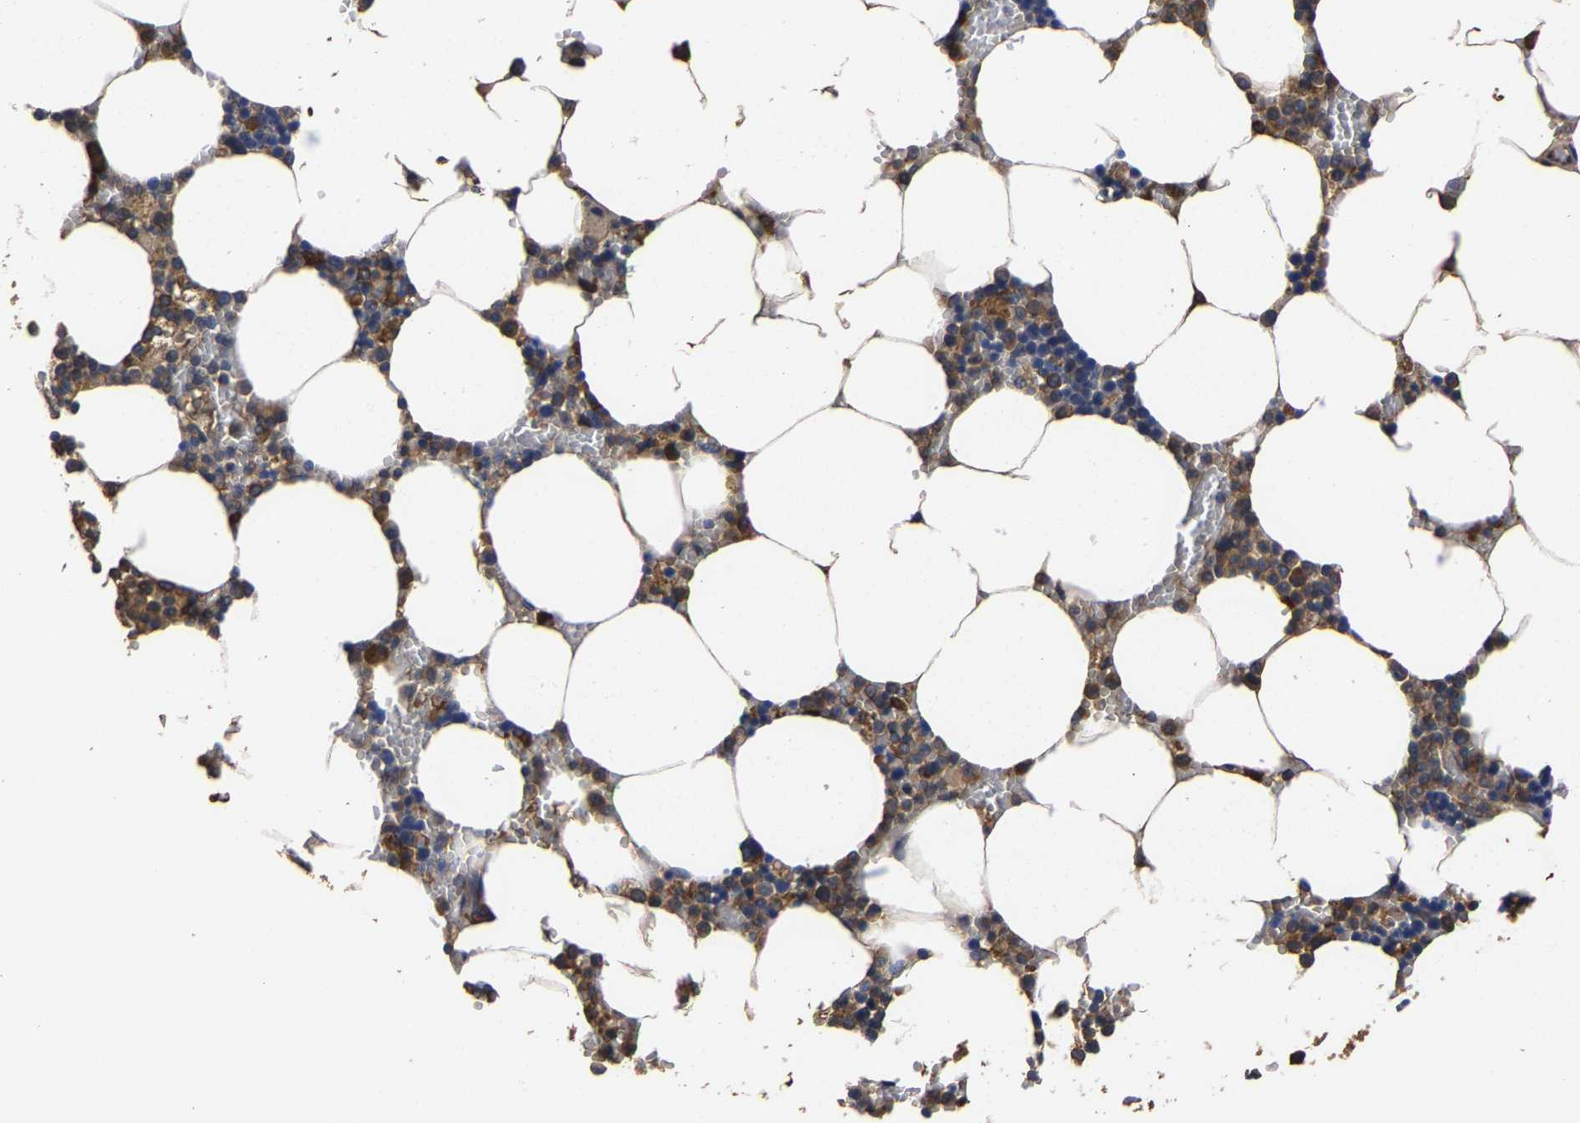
{"staining": {"intensity": "moderate", "quantity": ">75%", "location": "cytoplasmic/membranous"}, "tissue": "bone marrow", "cell_type": "Hematopoietic cells", "image_type": "normal", "snomed": [{"axis": "morphology", "description": "Normal tissue, NOS"}, {"axis": "topography", "description": "Bone marrow"}], "caption": "A photomicrograph of bone marrow stained for a protein shows moderate cytoplasmic/membranous brown staining in hematopoietic cells. (DAB (3,3'-diaminobenzidine) IHC with brightfield microscopy, high magnification).", "gene": "ITCH", "patient": {"sex": "male", "age": 70}}